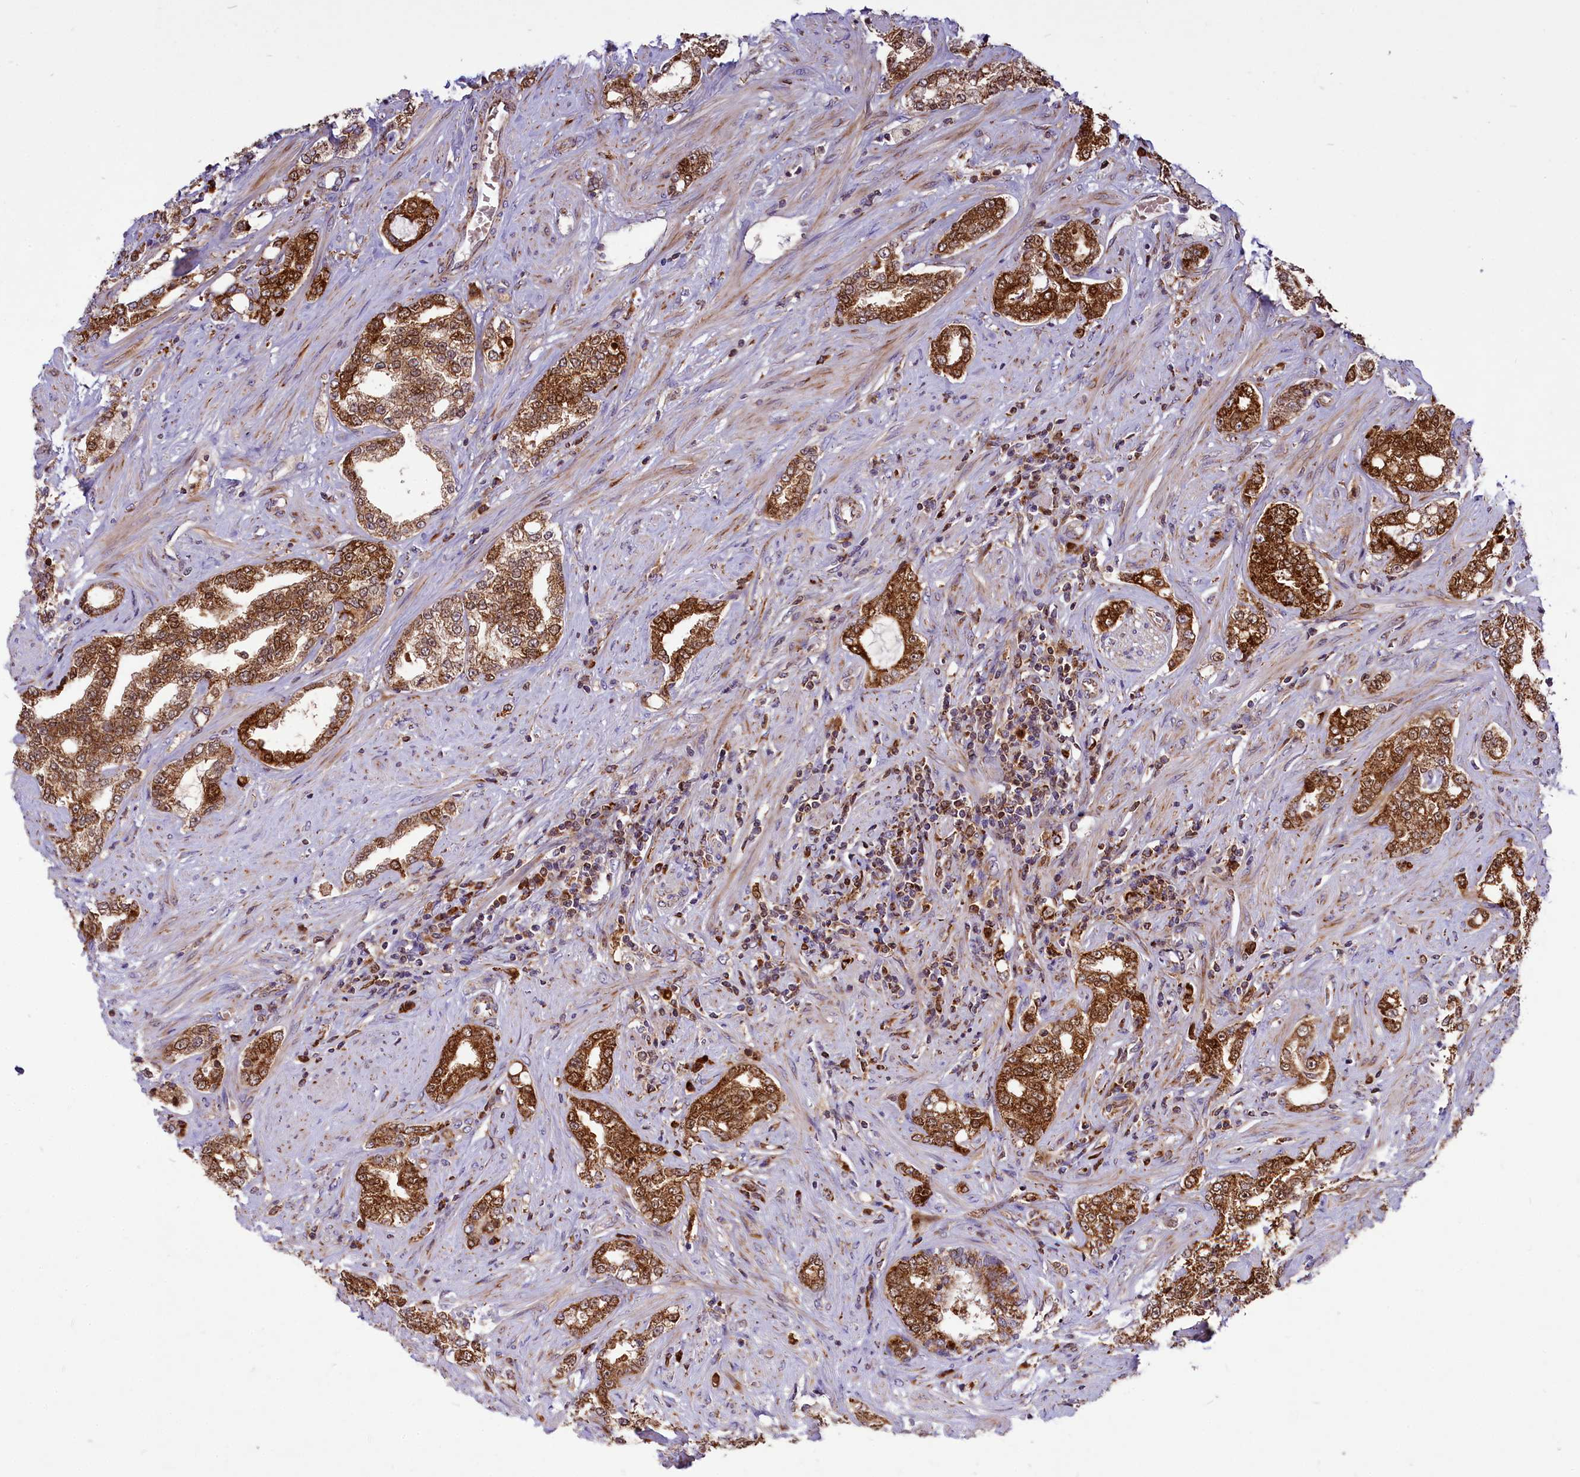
{"staining": {"intensity": "strong", "quantity": ">75%", "location": "cytoplasmic/membranous"}, "tissue": "prostate cancer", "cell_type": "Tumor cells", "image_type": "cancer", "snomed": [{"axis": "morphology", "description": "Adenocarcinoma, High grade"}, {"axis": "topography", "description": "Prostate"}], "caption": "Adenocarcinoma (high-grade) (prostate) was stained to show a protein in brown. There is high levels of strong cytoplasmic/membranous expression in about >75% of tumor cells.", "gene": "COX17", "patient": {"sex": "male", "age": 64}}